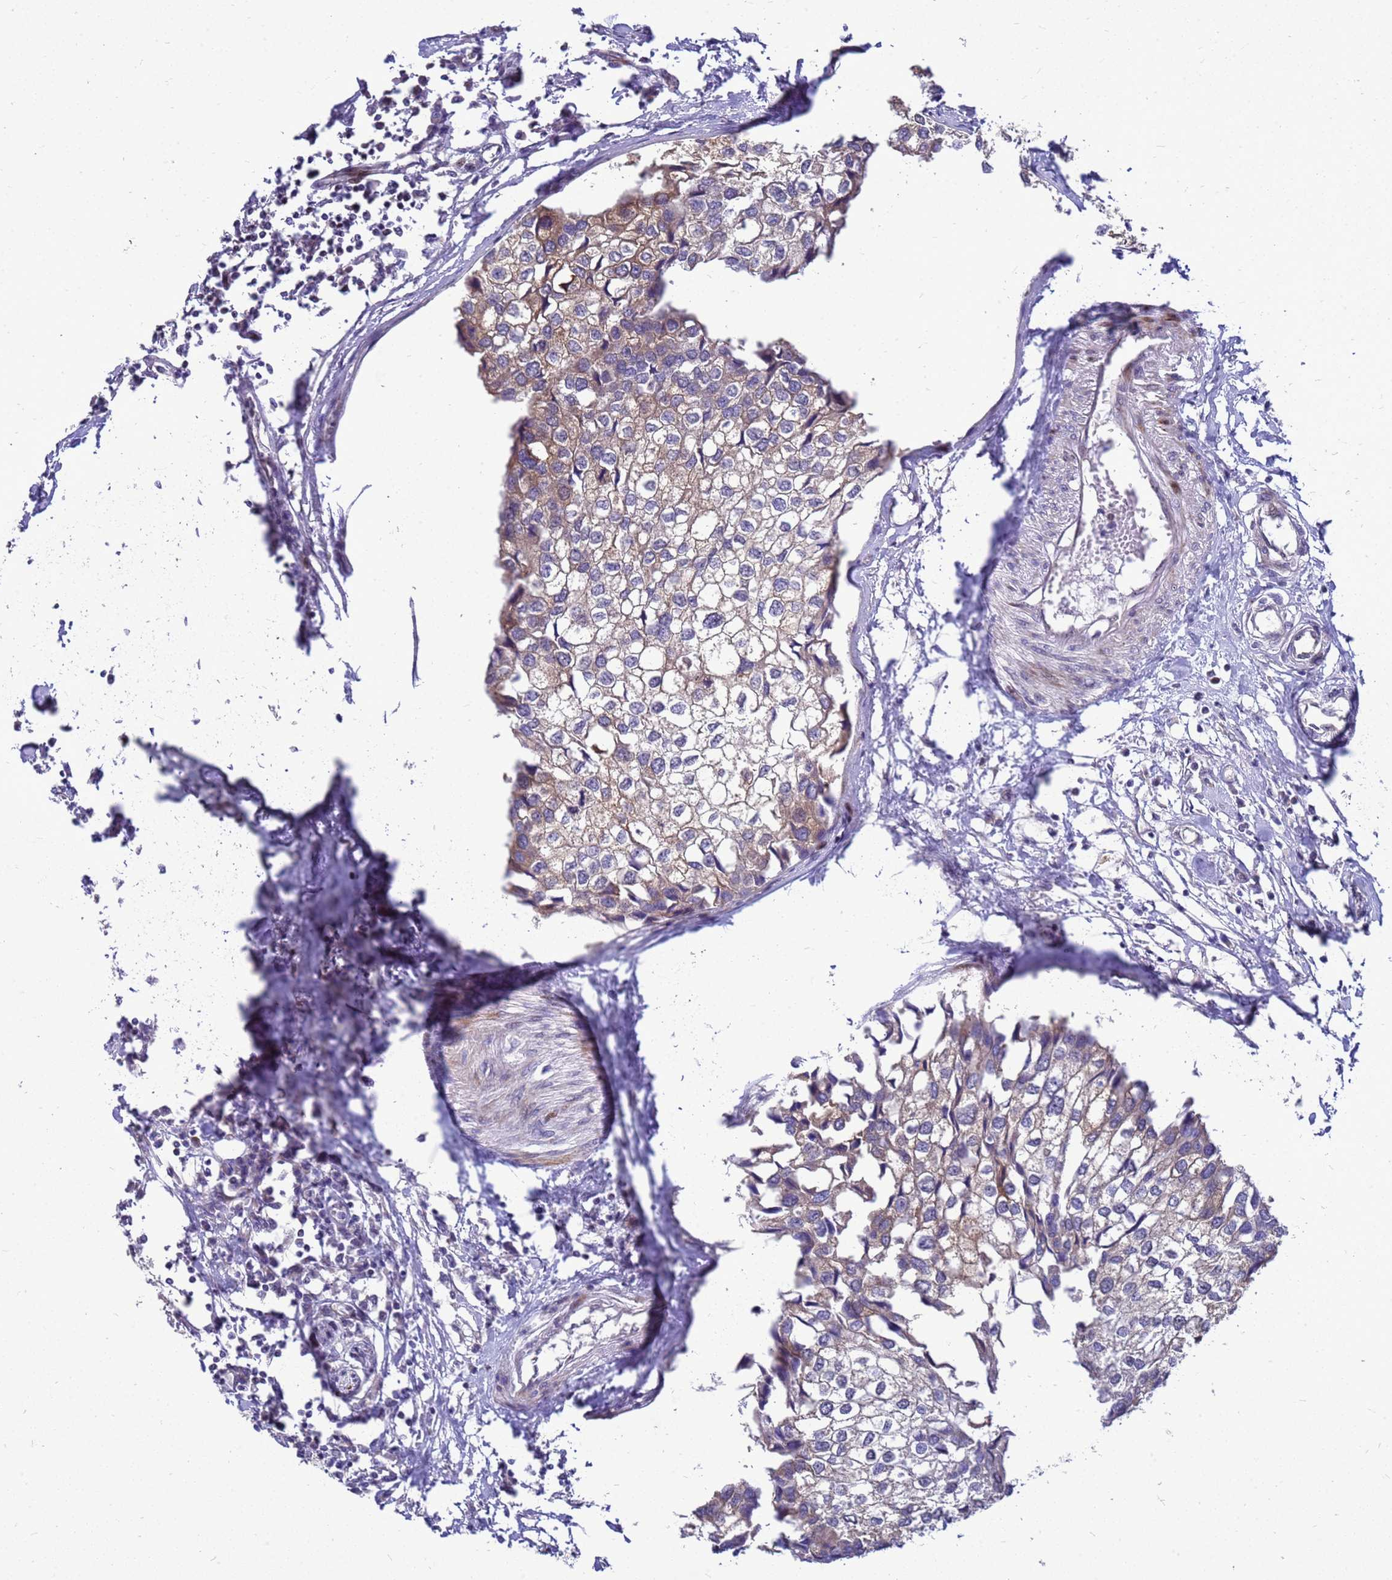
{"staining": {"intensity": "moderate", "quantity": "25%-75%", "location": "cytoplasmic/membranous"}, "tissue": "urothelial cancer", "cell_type": "Tumor cells", "image_type": "cancer", "snomed": [{"axis": "morphology", "description": "Urothelial carcinoma, High grade"}, {"axis": "topography", "description": "Urinary bladder"}], "caption": "A medium amount of moderate cytoplasmic/membranous expression is identified in approximately 25%-75% of tumor cells in urothelial cancer tissue. (Brightfield microscopy of DAB IHC at high magnification).", "gene": "RSPO1", "patient": {"sex": "male", "age": 64}}